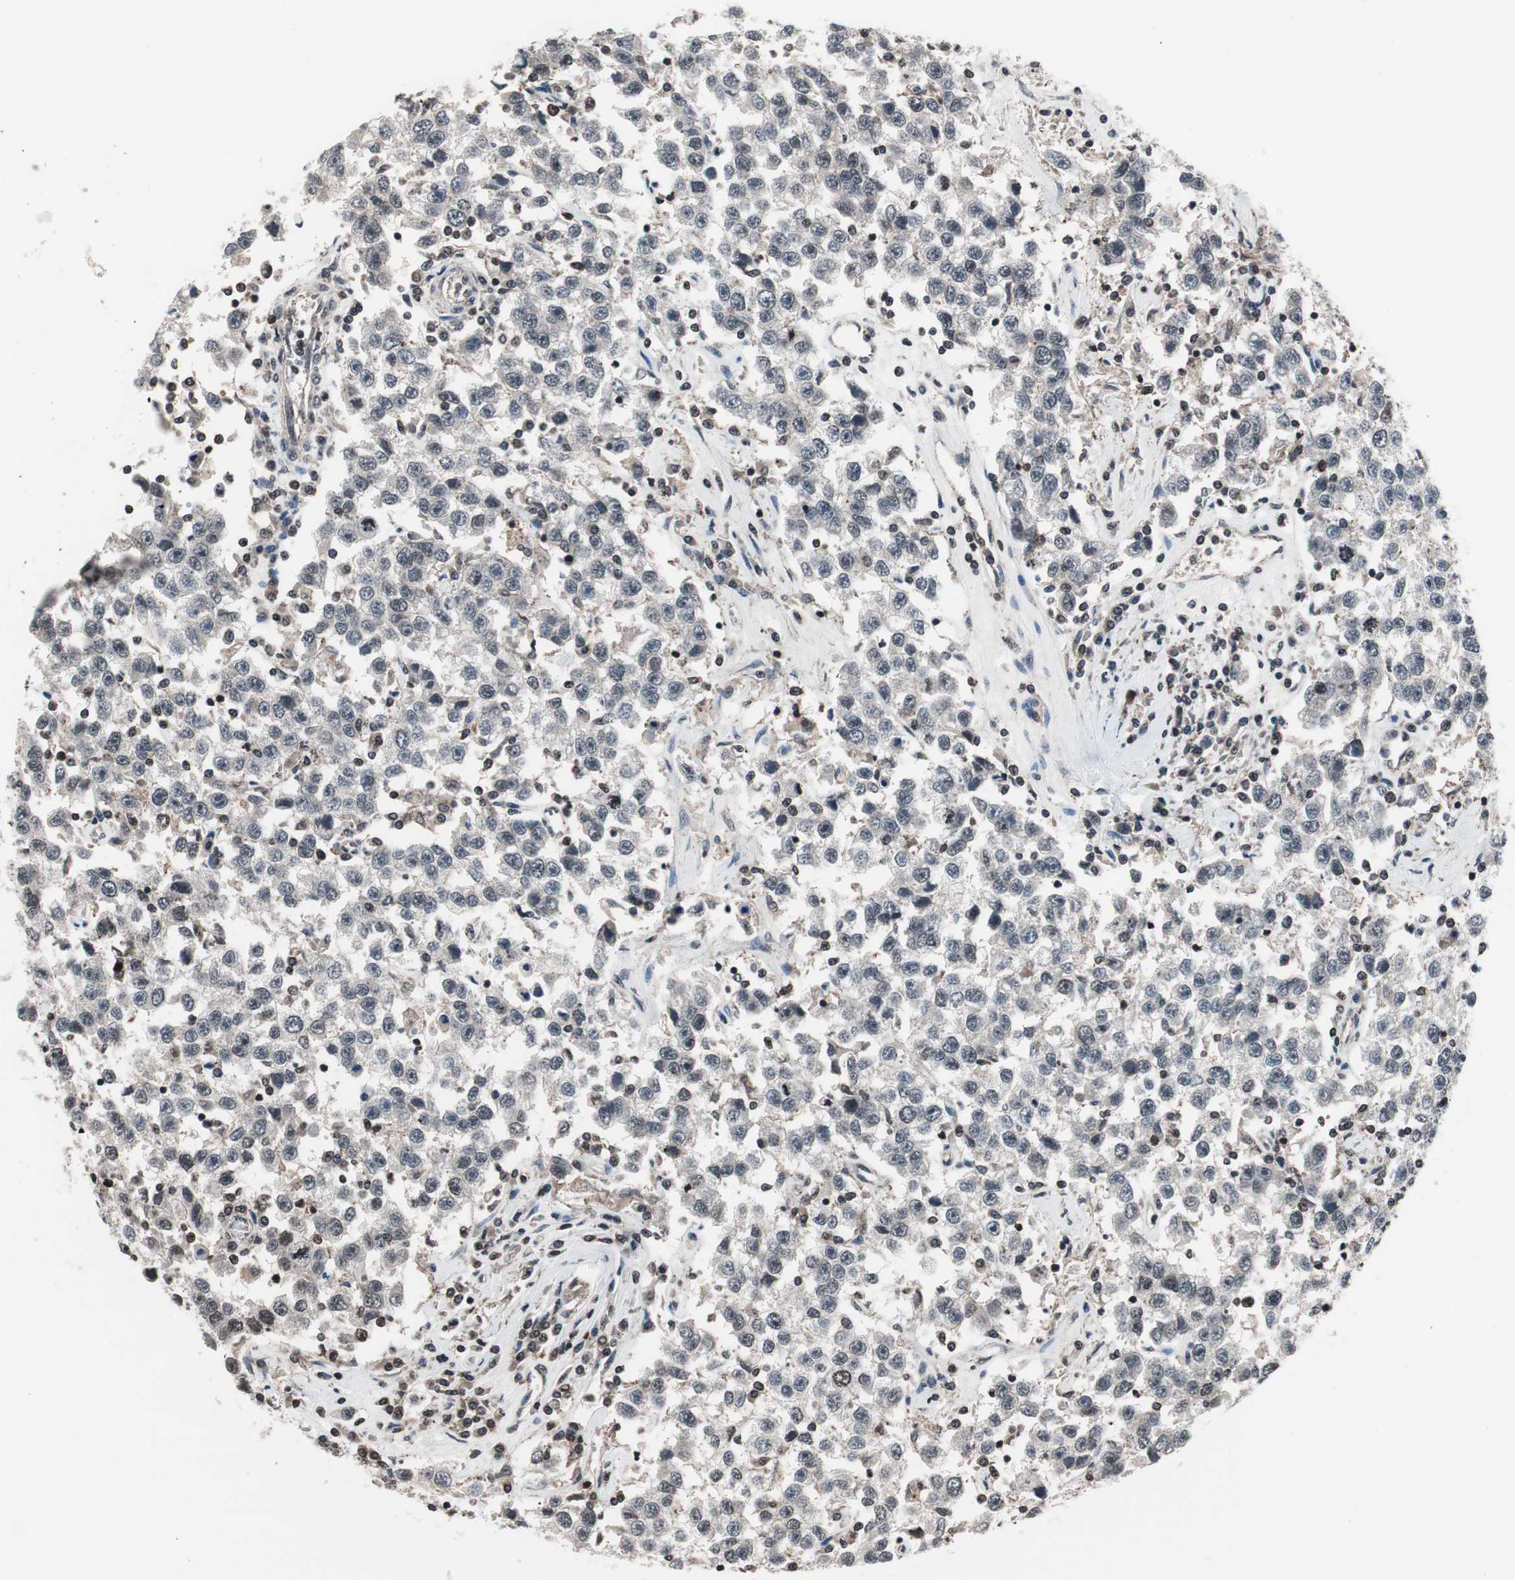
{"staining": {"intensity": "negative", "quantity": "none", "location": "none"}, "tissue": "testis cancer", "cell_type": "Tumor cells", "image_type": "cancer", "snomed": [{"axis": "morphology", "description": "Seminoma, NOS"}, {"axis": "topography", "description": "Testis"}], "caption": "Human testis cancer (seminoma) stained for a protein using IHC exhibits no staining in tumor cells.", "gene": "RFC1", "patient": {"sex": "male", "age": 41}}